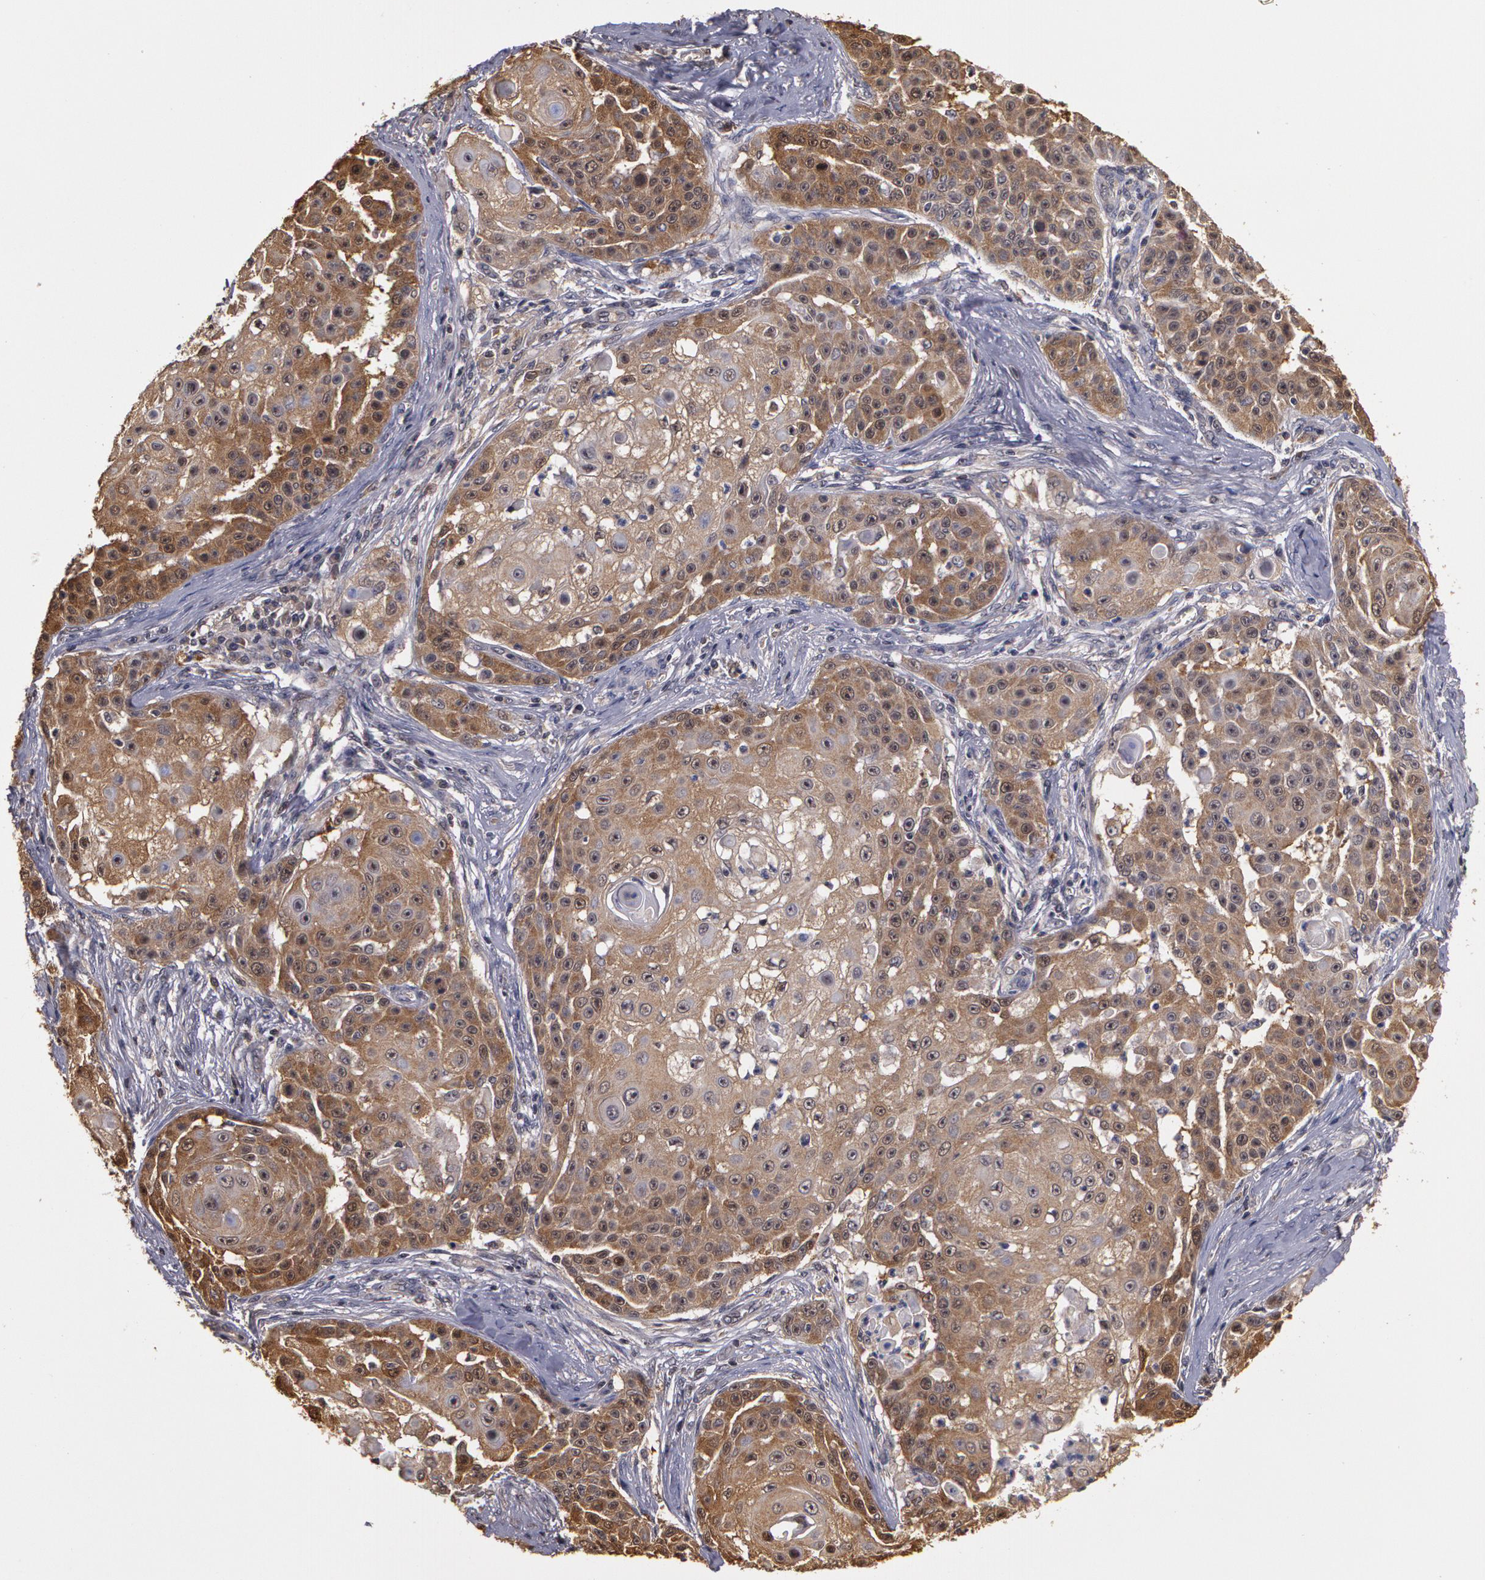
{"staining": {"intensity": "weak", "quantity": "25%-75%", "location": "cytoplasmic/membranous"}, "tissue": "skin cancer", "cell_type": "Tumor cells", "image_type": "cancer", "snomed": [{"axis": "morphology", "description": "Squamous cell carcinoma, NOS"}, {"axis": "topography", "description": "Skin"}], "caption": "An IHC histopathology image of tumor tissue is shown. Protein staining in brown shows weak cytoplasmic/membranous positivity in skin cancer (squamous cell carcinoma) within tumor cells. (DAB (3,3'-diaminobenzidine) IHC, brown staining for protein, blue staining for nuclei).", "gene": "AHSA1", "patient": {"sex": "female", "age": 57}}